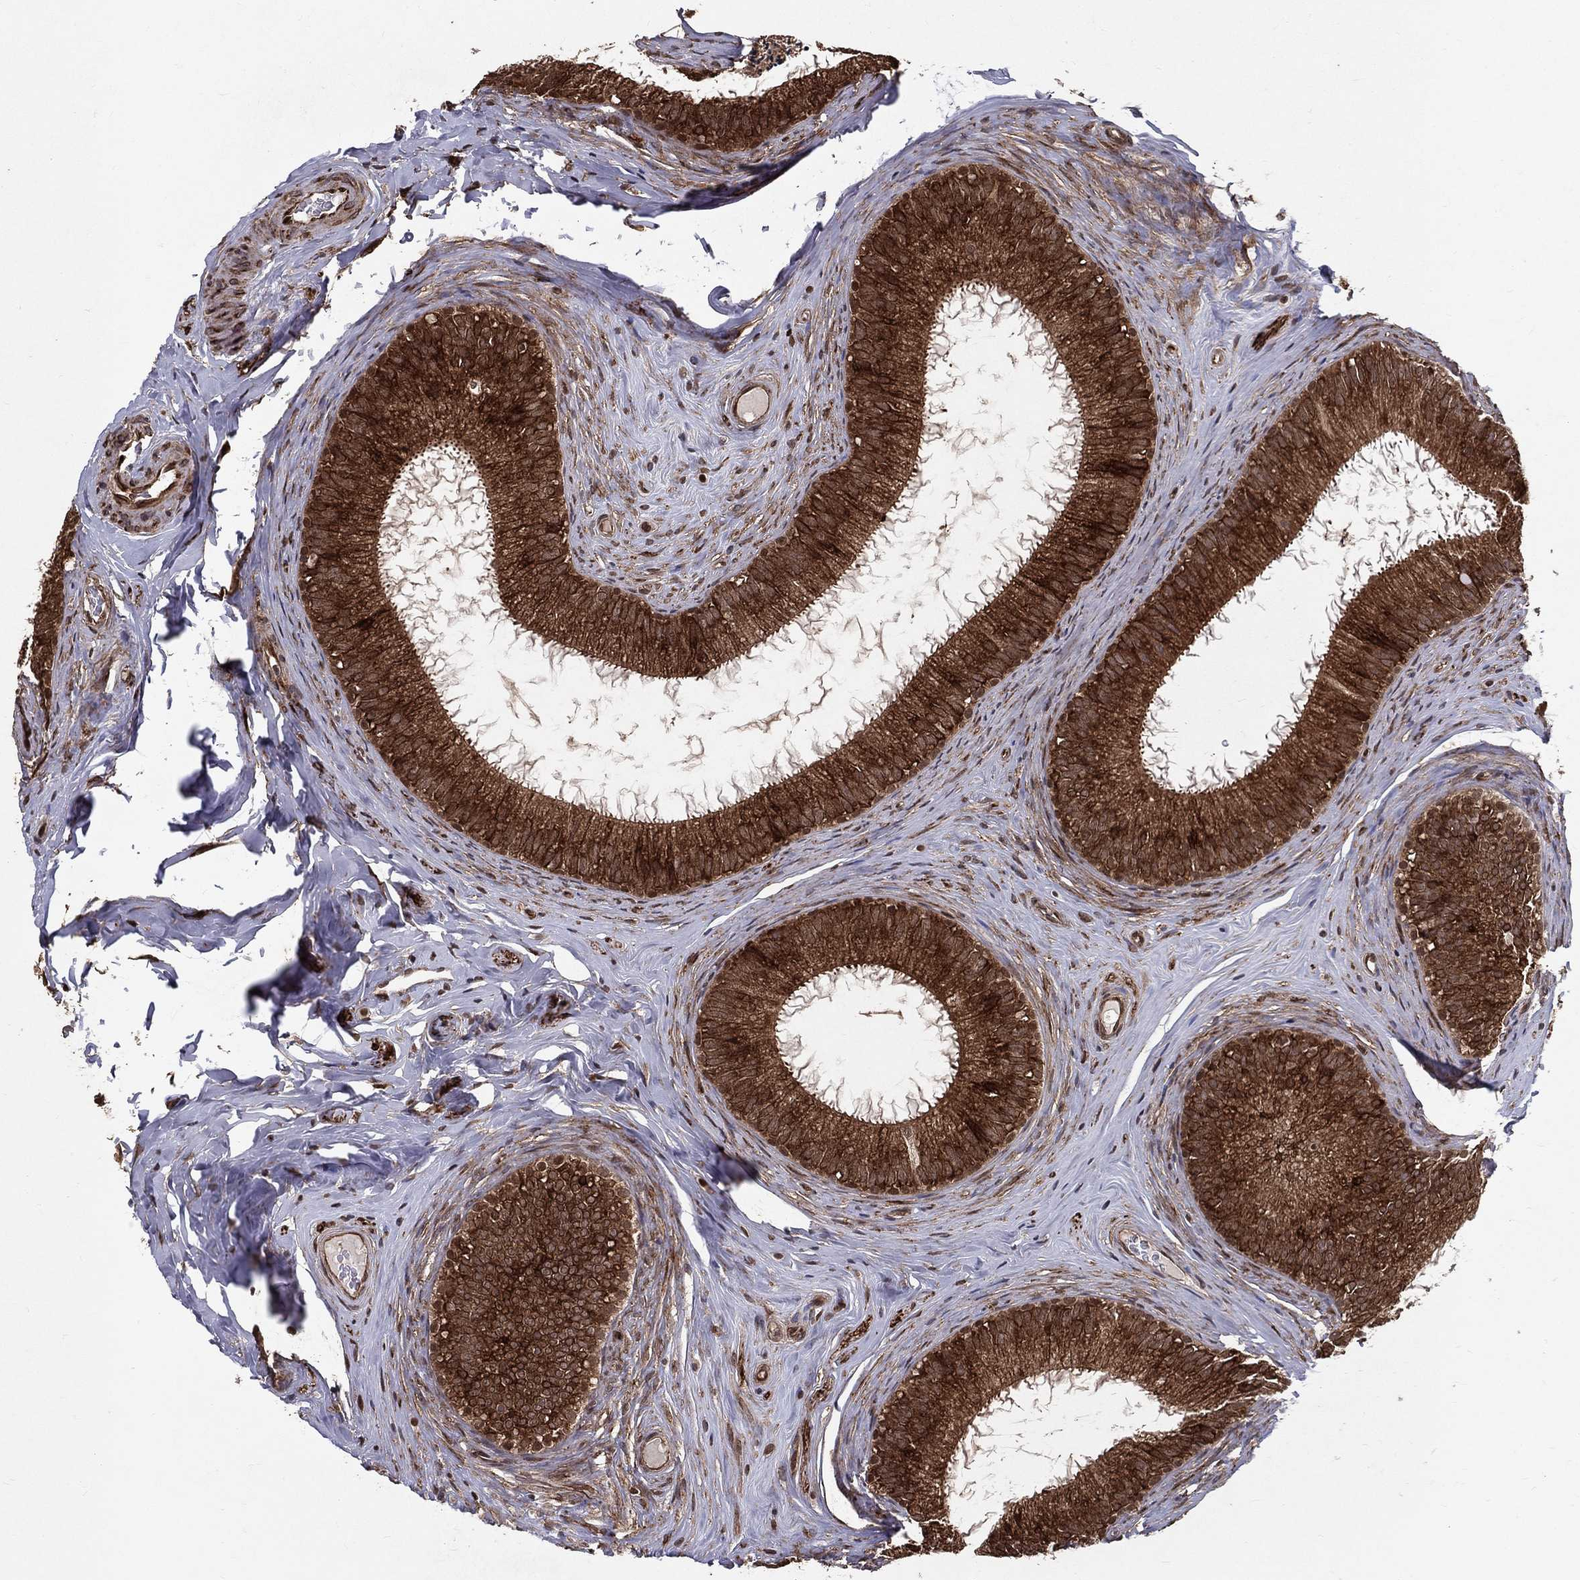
{"staining": {"intensity": "strong", "quantity": ">75%", "location": "cytoplasmic/membranous,nuclear"}, "tissue": "epididymis", "cell_type": "Glandular cells", "image_type": "normal", "snomed": [{"axis": "morphology", "description": "Normal tissue, NOS"}, {"axis": "morphology", "description": "Carcinoma, Embryonal, NOS"}, {"axis": "topography", "description": "Testis"}, {"axis": "topography", "description": "Epididymis"}], "caption": "Normal epididymis was stained to show a protein in brown. There is high levels of strong cytoplasmic/membranous,nuclear expression in about >75% of glandular cells. (Brightfield microscopy of DAB IHC at high magnification).", "gene": "CERS2", "patient": {"sex": "male", "age": 24}}